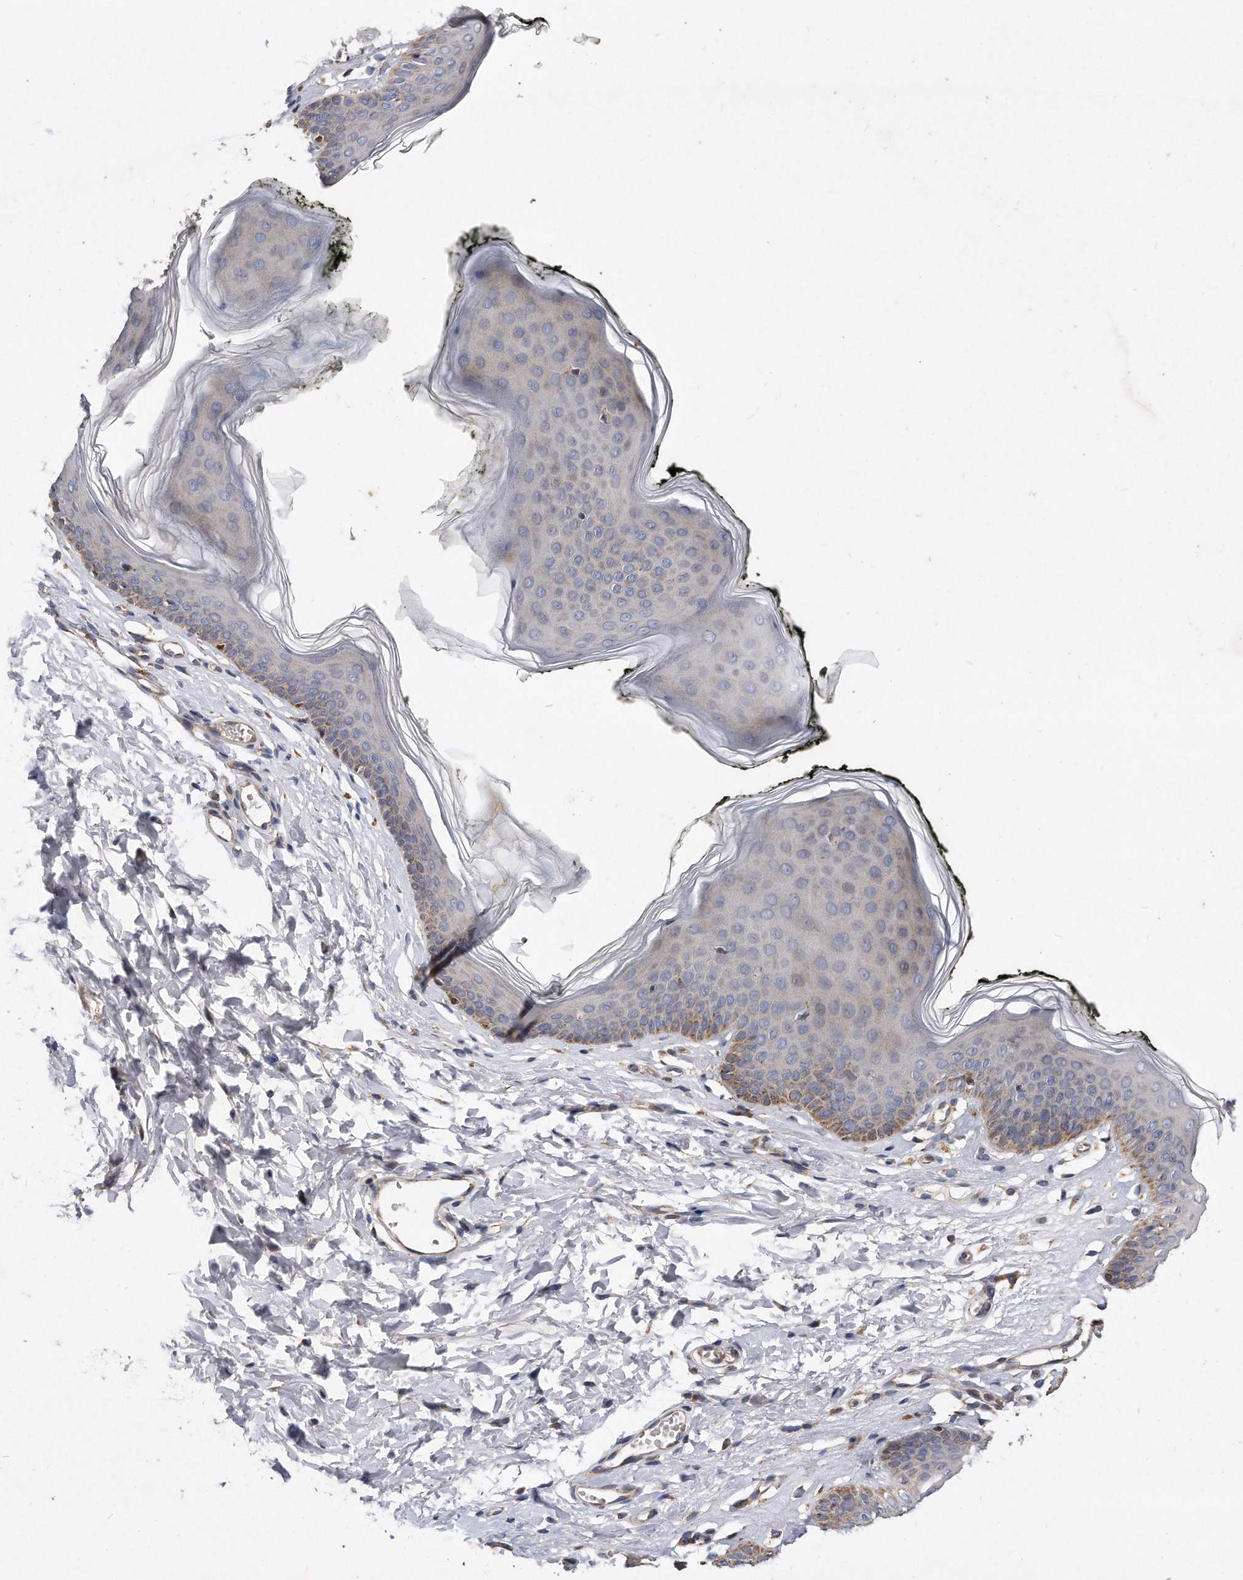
{"staining": {"intensity": "moderate", "quantity": ">75%", "location": "cytoplasmic/membranous"}, "tissue": "skin", "cell_type": "Epidermal cells", "image_type": "normal", "snomed": [{"axis": "morphology", "description": "Normal tissue, NOS"}, {"axis": "morphology", "description": "Inflammation, NOS"}, {"axis": "topography", "description": "Vulva"}], "caption": "A medium amount of moderate cytoplasmic/membranous staining is identified in about >75% of epidermal cells in benign skin. Nuclei are stained in blue.", "gene": "PPP5C", "patient": {"sex": "female", "age": 84}}